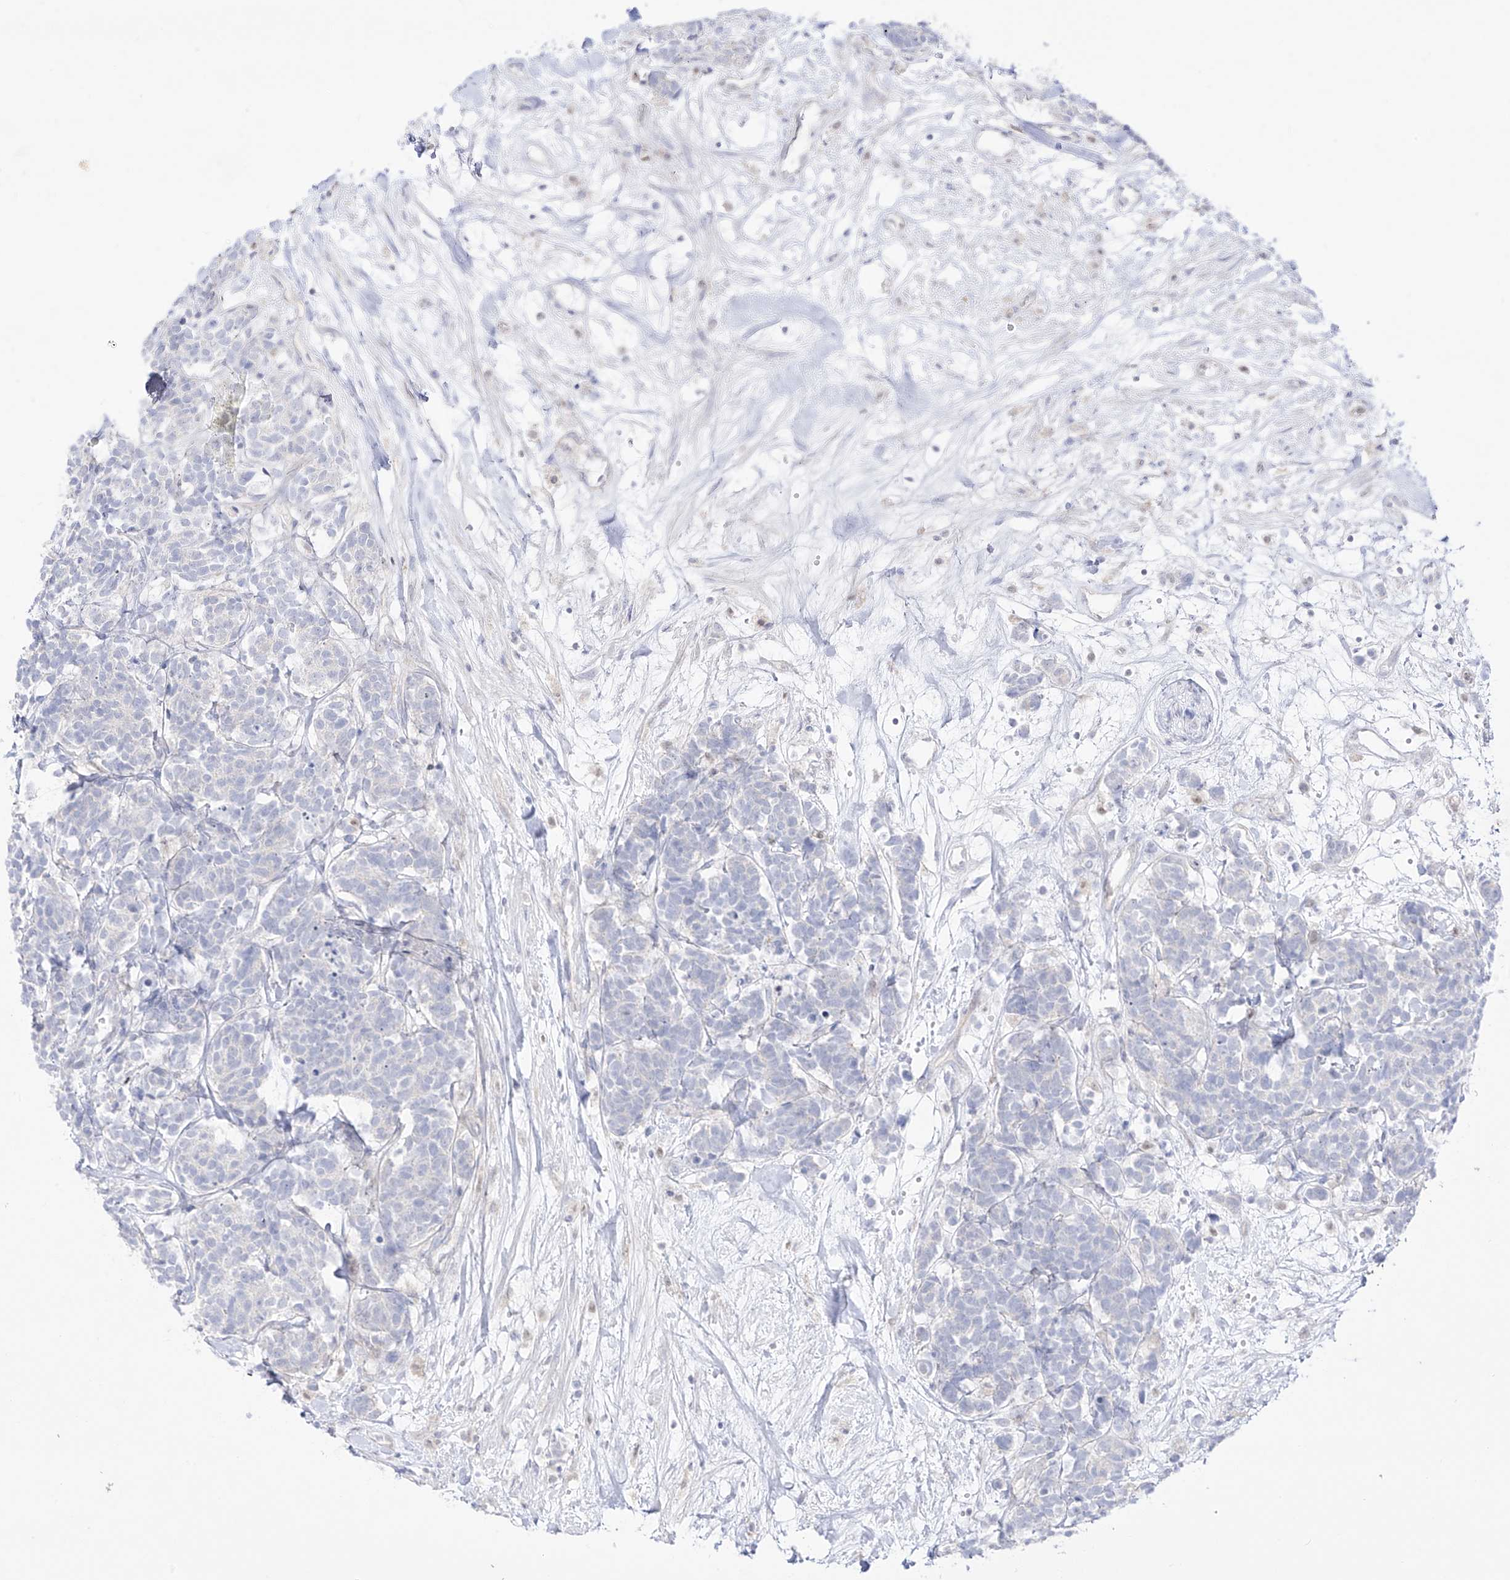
{"staining": {"intensity": "negative", "quantity": "none", "location": "none"}, "tissue": "carcinoid", "cell_type": "Tumor cells", "image_type": "cancer", "snomed": [{"axis": "morphology", "description": "Carcinoma, NOS"}, {"axis": "morphology", "description": "Carcinoid, malignant, NOS"}, {"axis": "topography", "description": "Urinary bladder"}], "caption": "High power microscopy micrograph of an immunohistochemistry (IHC) image of malignant carcinoid, revealing no significant expression in tumor cells.", "gene": "DMKN", "patient": {"sex": "male", "age": 57}}